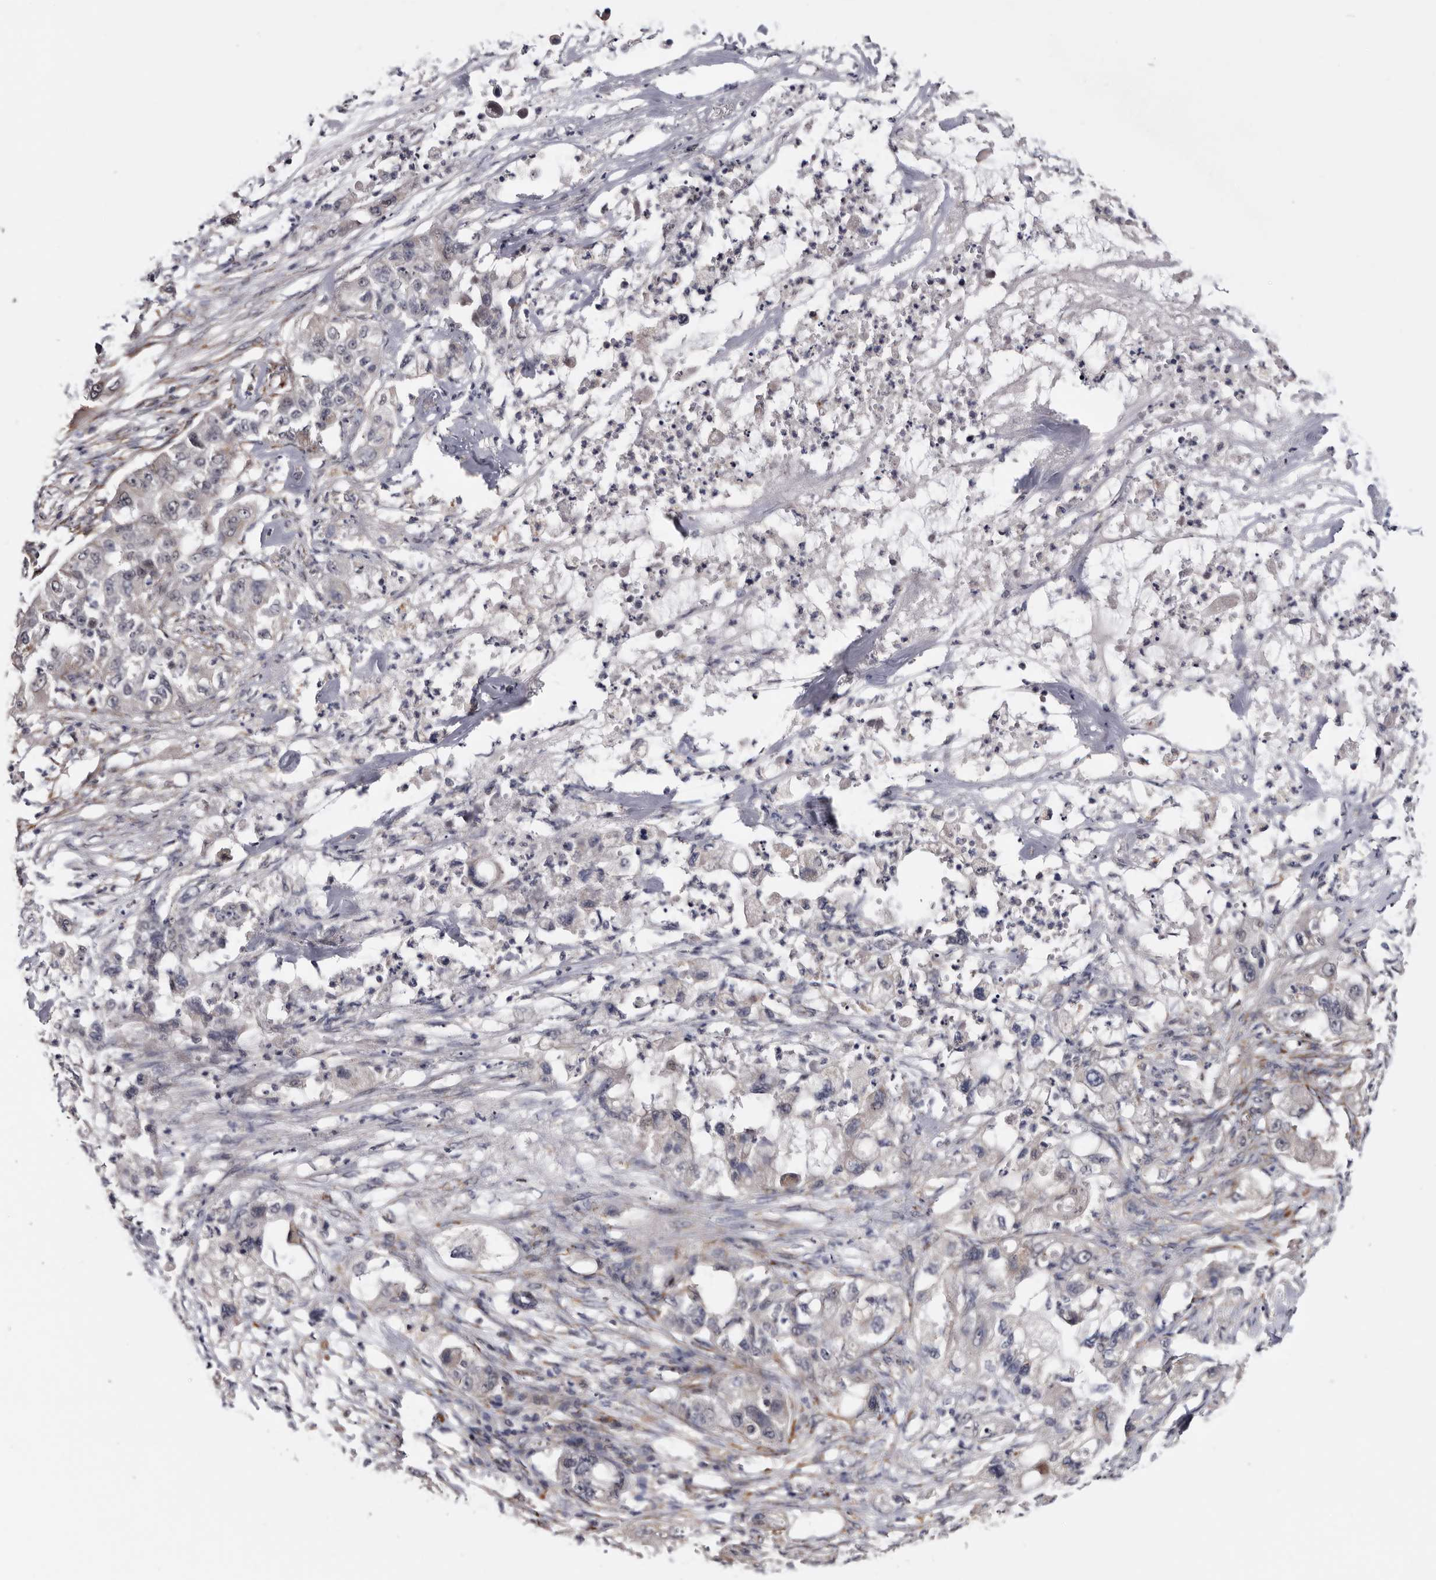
{"staining": {"intensity": "negative", "quantity": "none", "location": "none"}, "tissue": "pancreatic cancer", "cell_type": "Tumor cells", "image_type": "cancer", "snomed": [{"axis": "morphology", "description": "Adenocarcinoma, NOS"}, {"axis": "topography", "description": "Pancreas"}], "caption": "High magnification brightfield microscopy of adenocarcinoma (pancreatic) stained with DAB (brown) and counterstained with hematoxylin (blue): tumor cells show no significant positivity.", "gene": "ARMCX2", "patient": {"sex": "female", "age": 78}}